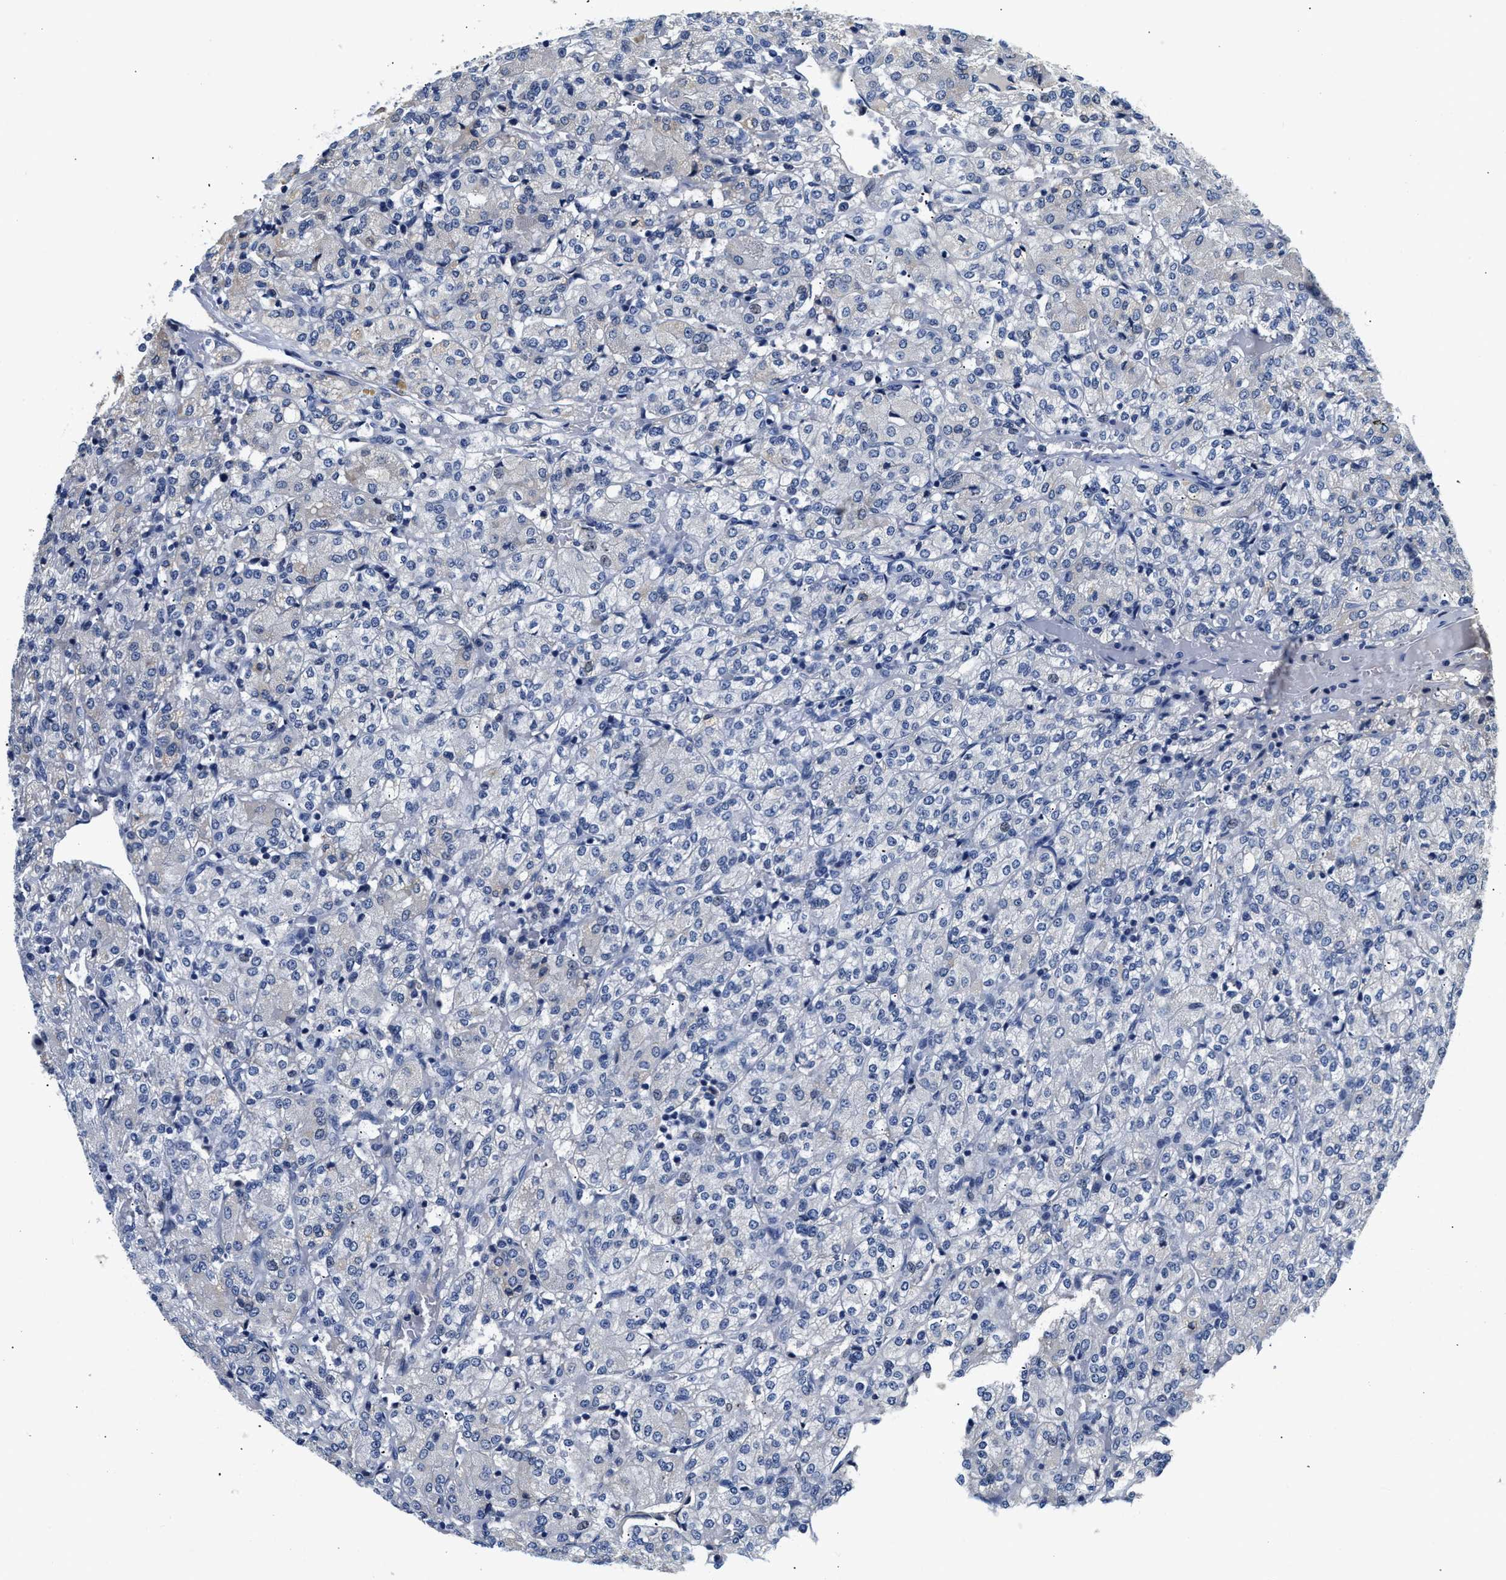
{"staining": {"intensity": "moderate", "quantity": "<25%", "location": "cytoplasmic/membranous"}, "tissue": "renal cancer", "cell_type": "Tumor cells", "image_type": "cancer", "snomed": [{"axis": "morphology", "description": "Adenocarcinoma, NOS"}, {"axis": "topography", "description": "Kidney"}], "caption": "Renal cancer (adenocarcinoma) stained for a protein (brown) displays moderate cytoplasmic/membranous positive staining in approximately <25% of tumor cells.", "gene": "PCK2", "patient": {"sex": "male", "age": 77}}